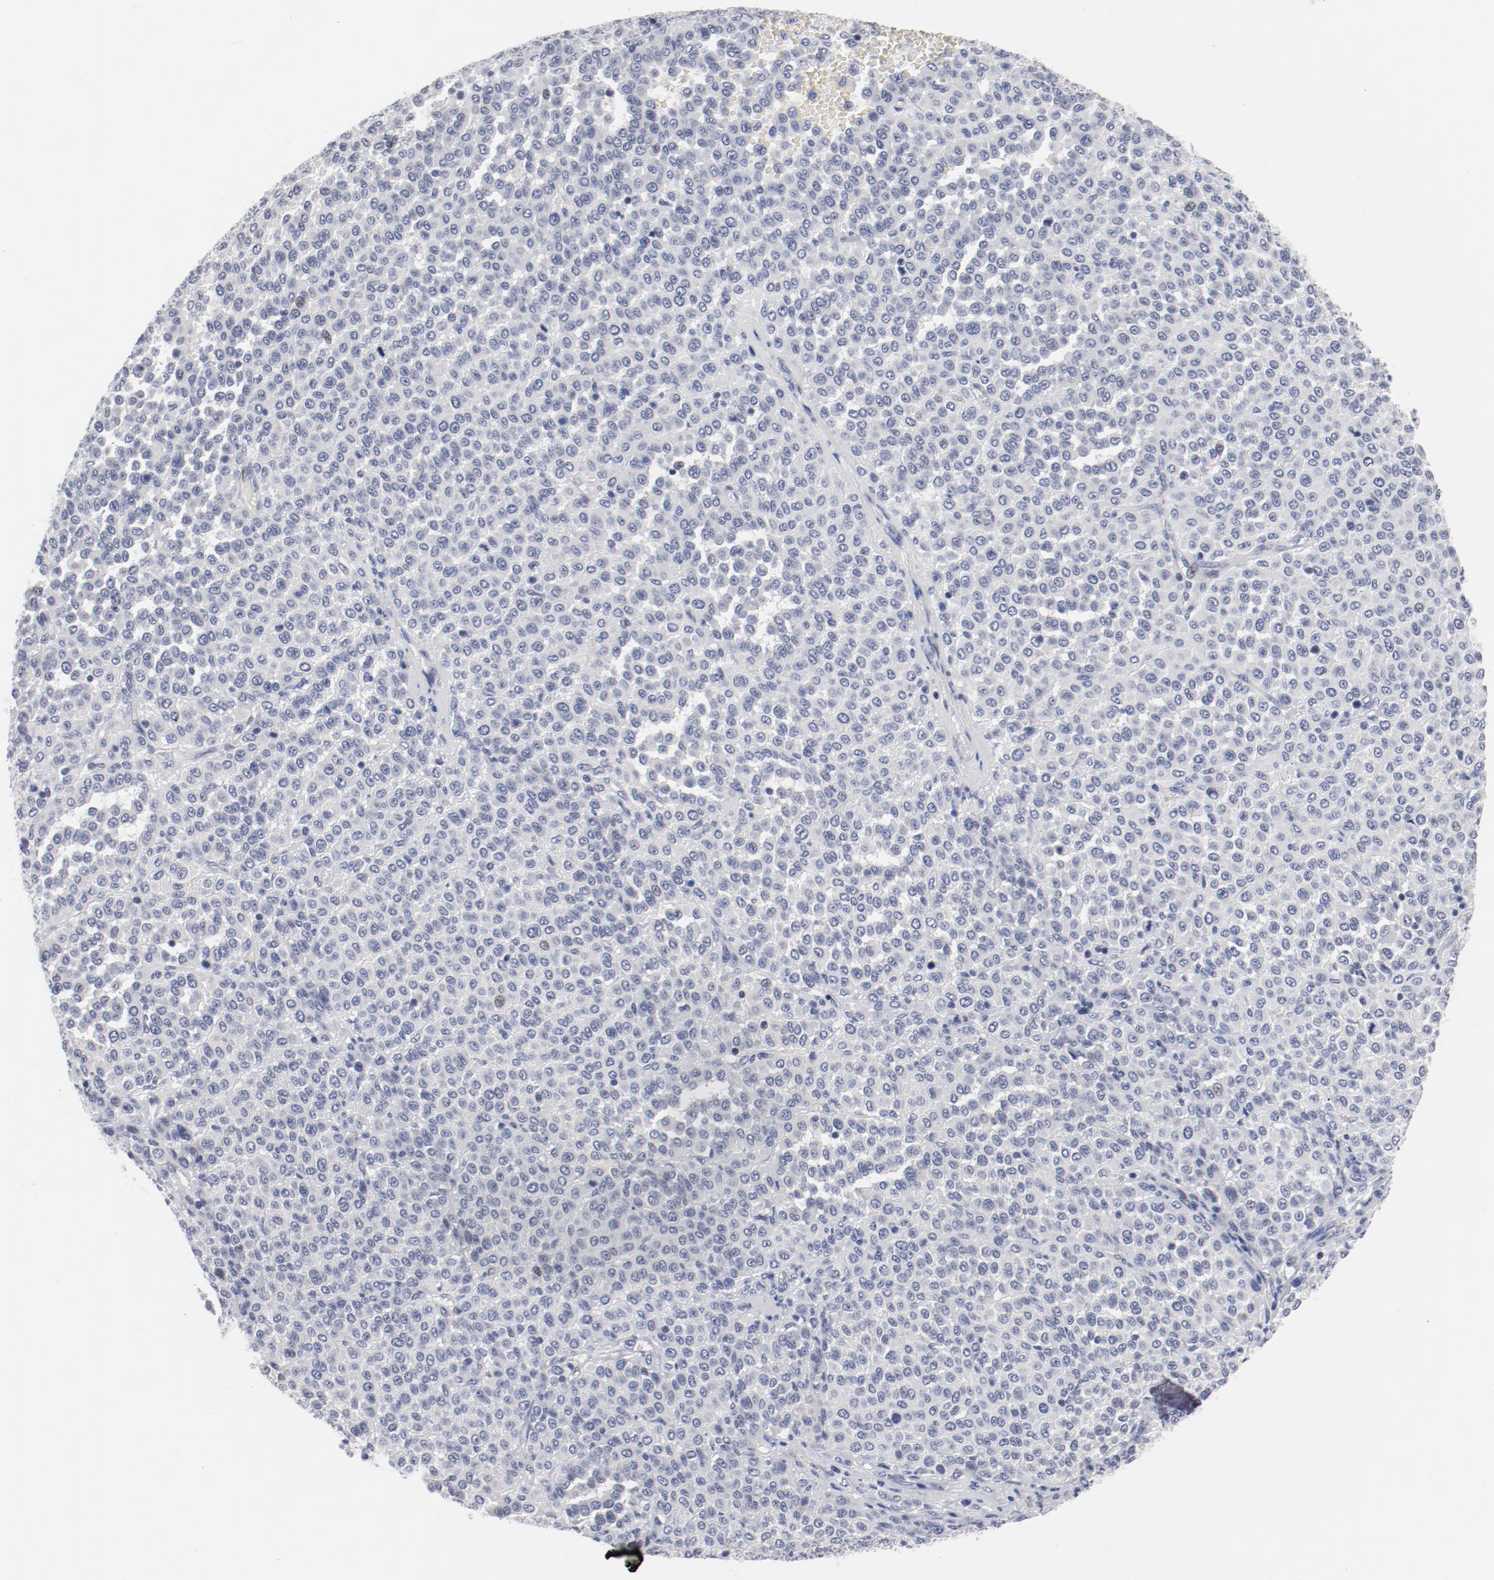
{"staining": {"intensity": "negative", "quantity": "none", "location": "none"}, "tissue": "melanoma", "cell_type": "Tumor cells", "image_type": "cancer", "snomed": [{"axis": "morphology", "description": "Malignant melanoma, Metastatic site"}, {"axis": "topography", "description": "Pancreas"}], "caption": "A histopathology image of malignant melanoma (metastatic site) stained for a protein reveals no brown staining in tumor cells.", "gene": "KCNK13", "patient": {"sex": "female", "age": 30}}